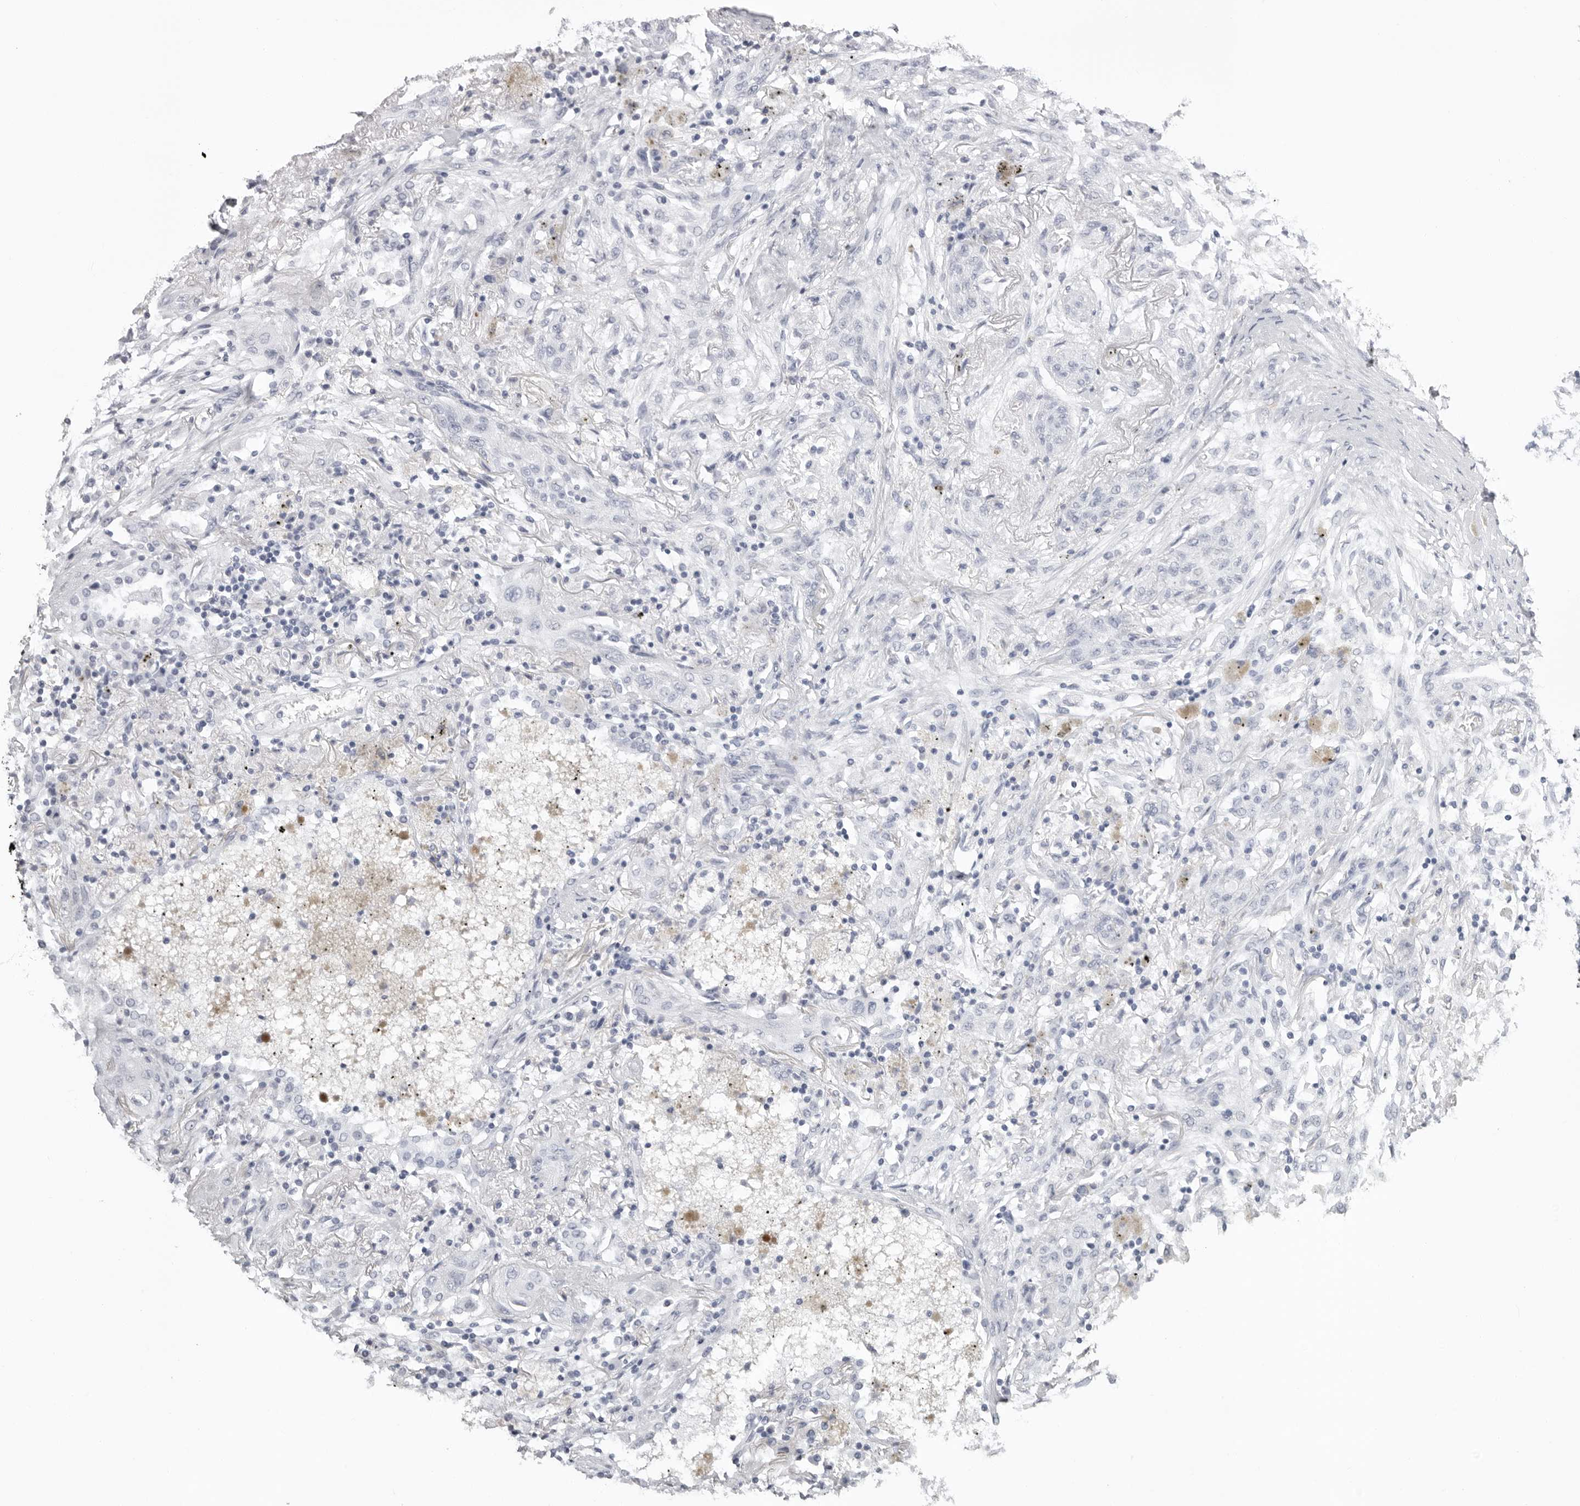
{"staining": {"intensity": "negative", "quantity": "none", "location": "none"}, "tissue": "lung cancer", "cell_type": "Tumor cells", "image_type": "cancer", "snomed": [{"axis": "morphology", "description": "Squamous cell carcinoma, NOS"}, {"axis": "topography", "description": "Lung"}], "caption": "This micrograph is of squamous cell carcinoma (lung) stained with immunohistochemistry to label a protein in brown with the nuclei are counter-stained blue. There is no staining in tumor cells.", "gene": "KLK9", "patient": {"sex": "female", "age": 47}}